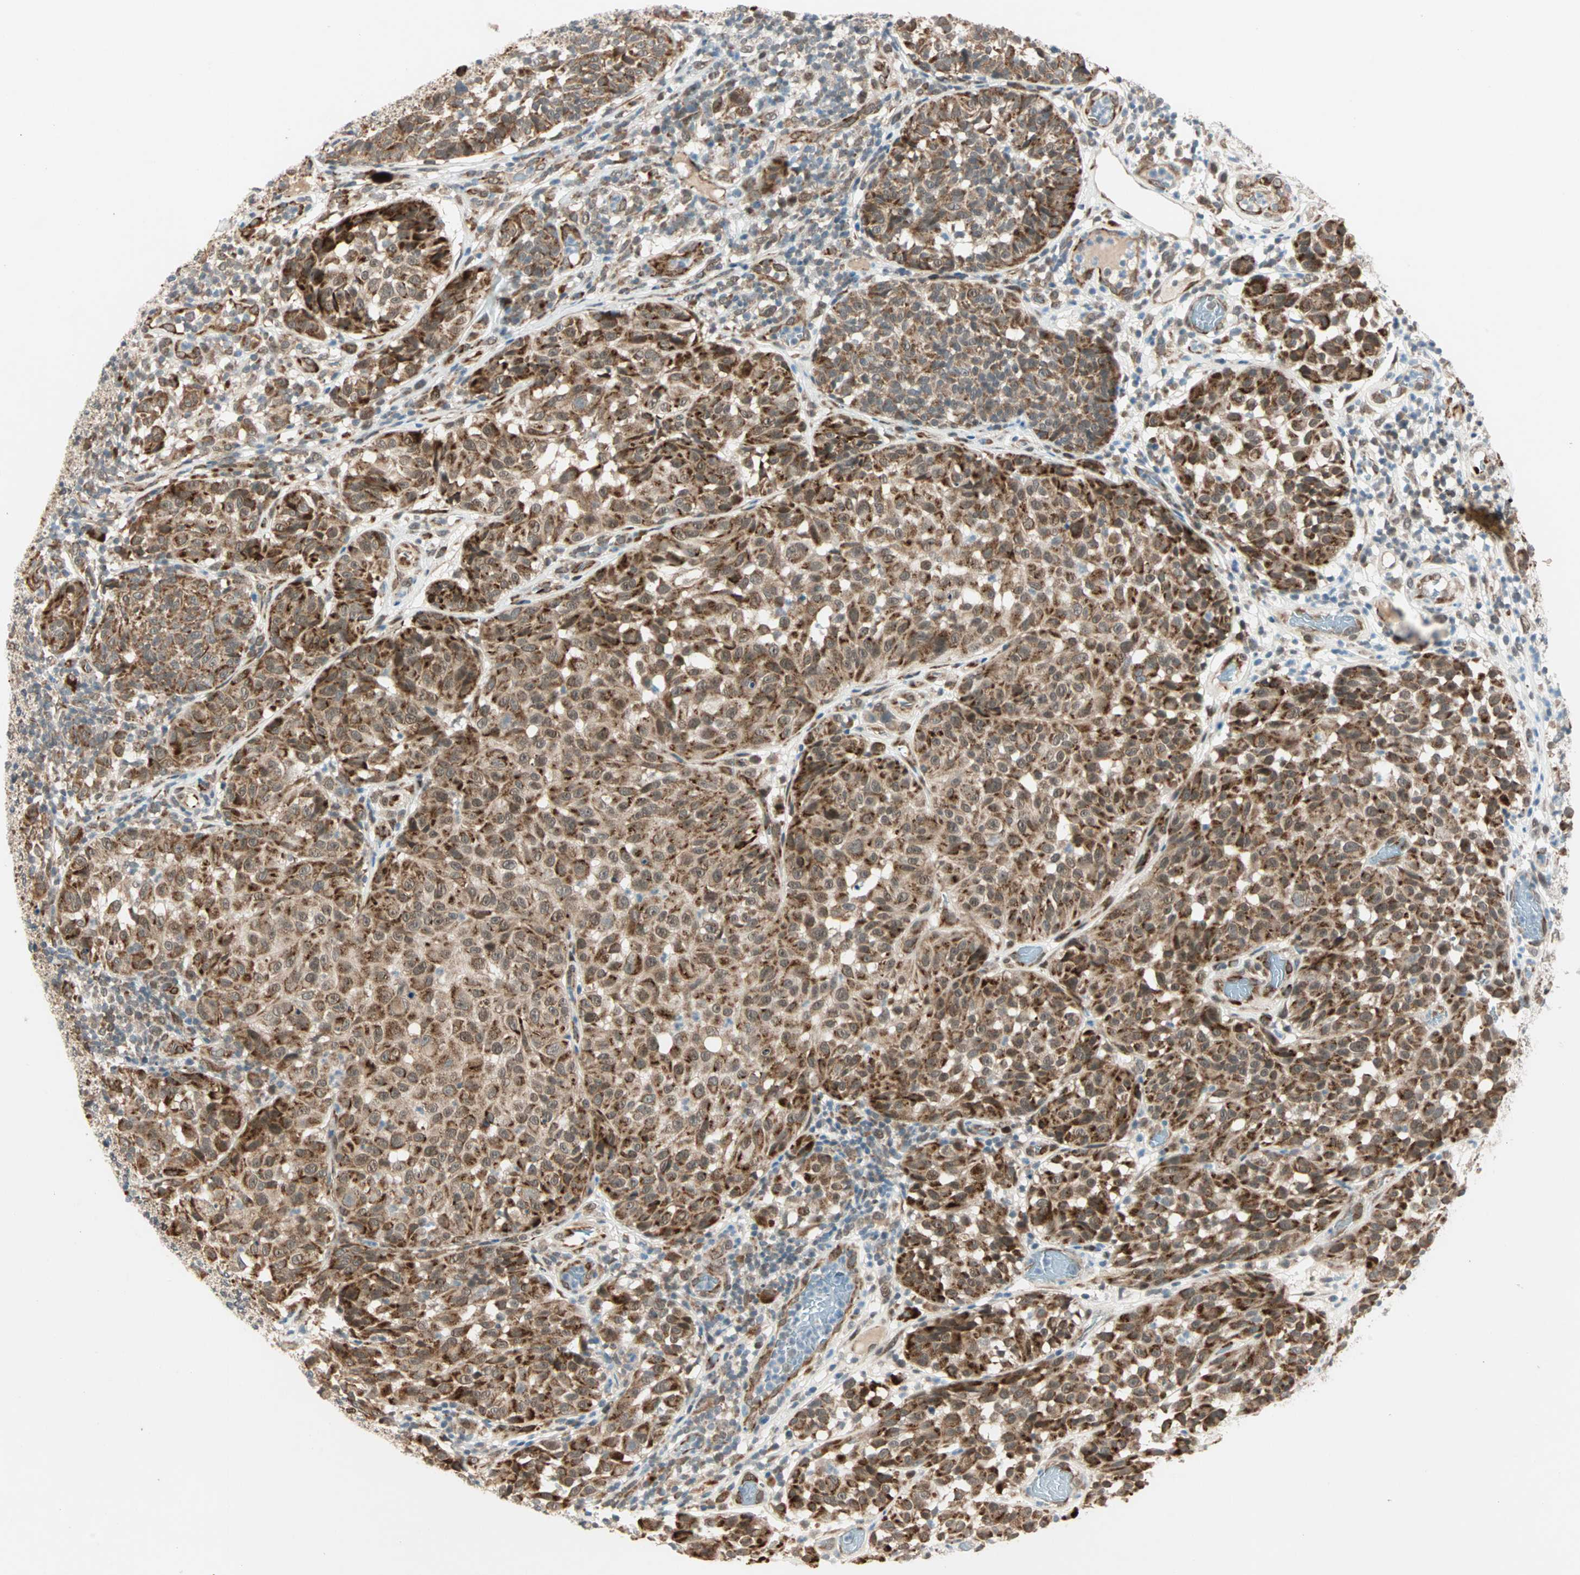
{"staining": {"intensity": "strong", "quantity": ">75%", "location": "cytoplasmic/membranous"}, "tissue": "melanoma", "cell_type": "Tumor cells", "image_type": "cancer", "snomed": [{"axis": "morphology", "description": "Malignant melanoma, NOS"}, {"axis": "topography", "description": "Skin"}], "caption": "Immunohistochemical staining of melanoma displays high levels of strong cytoplasmic/membranous protein staining in about >75% of tumor cells.", "gene": "ZNF37A", "patient": {"sex": "female", "age": 46}}